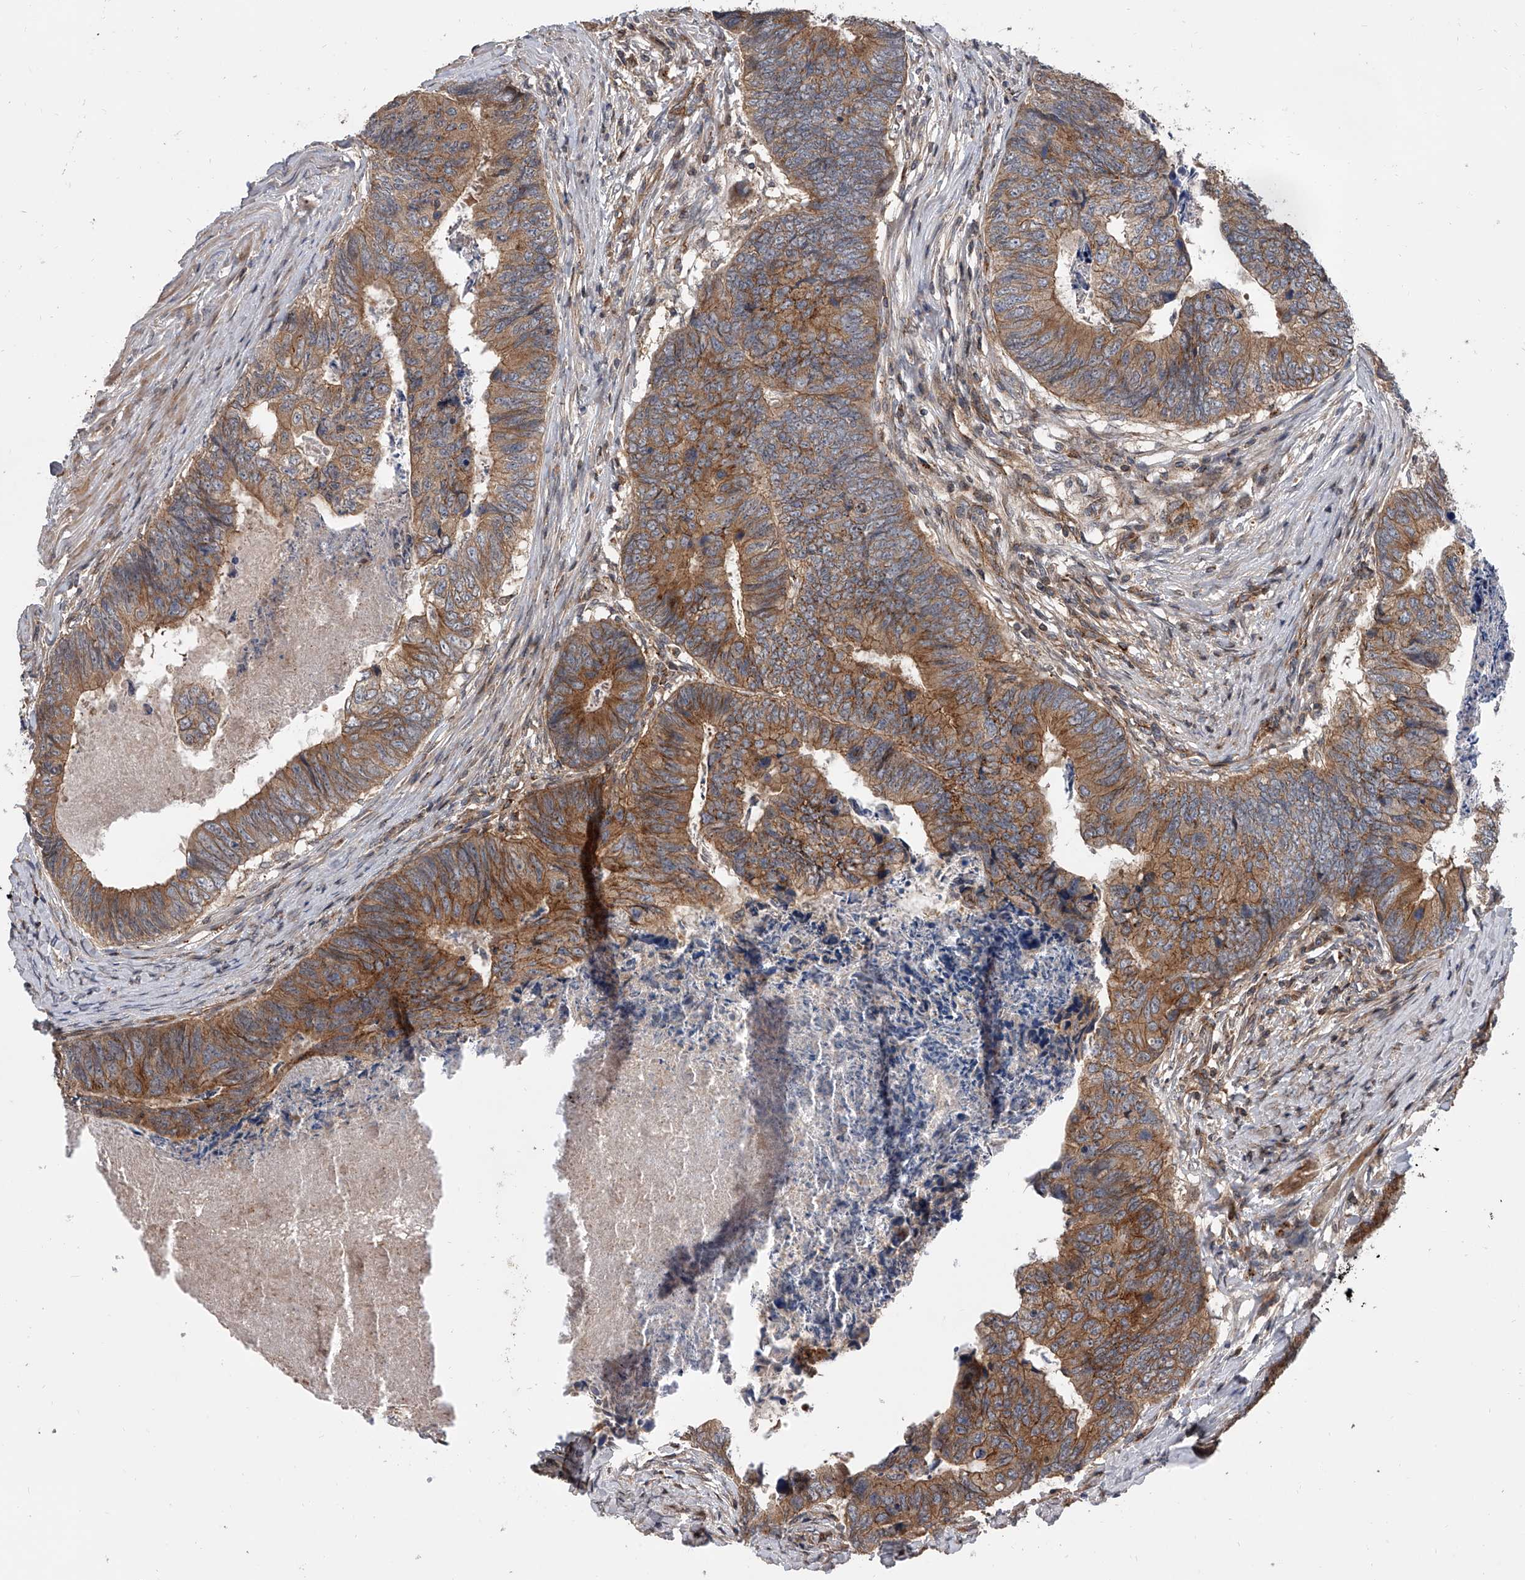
{"staining": {"intensity": "moderate", "quantity": ">75%", "location": "cytoplasmic/membranous"}, "tissue": "colorectal cancer", "cell_type": "Tumor cells", "image_type": "cancer", "snomed": [{"axis": "morphology", "description": "Adenocarcinoma, NOS"}, {"axis": "topography", "description": "Colon"}], "caption": "The histopathology image demonstrates immunohistochemical staining of adenocarcinoma (colorectal). There is moderate cytoplasmic/membranous expression is identified in about >75% of tumor cells. (DAB = brown stain, brightfield microscopy at high magnification).", "gene": "USP47", "patient": {"sex": "female", "age": 67}}